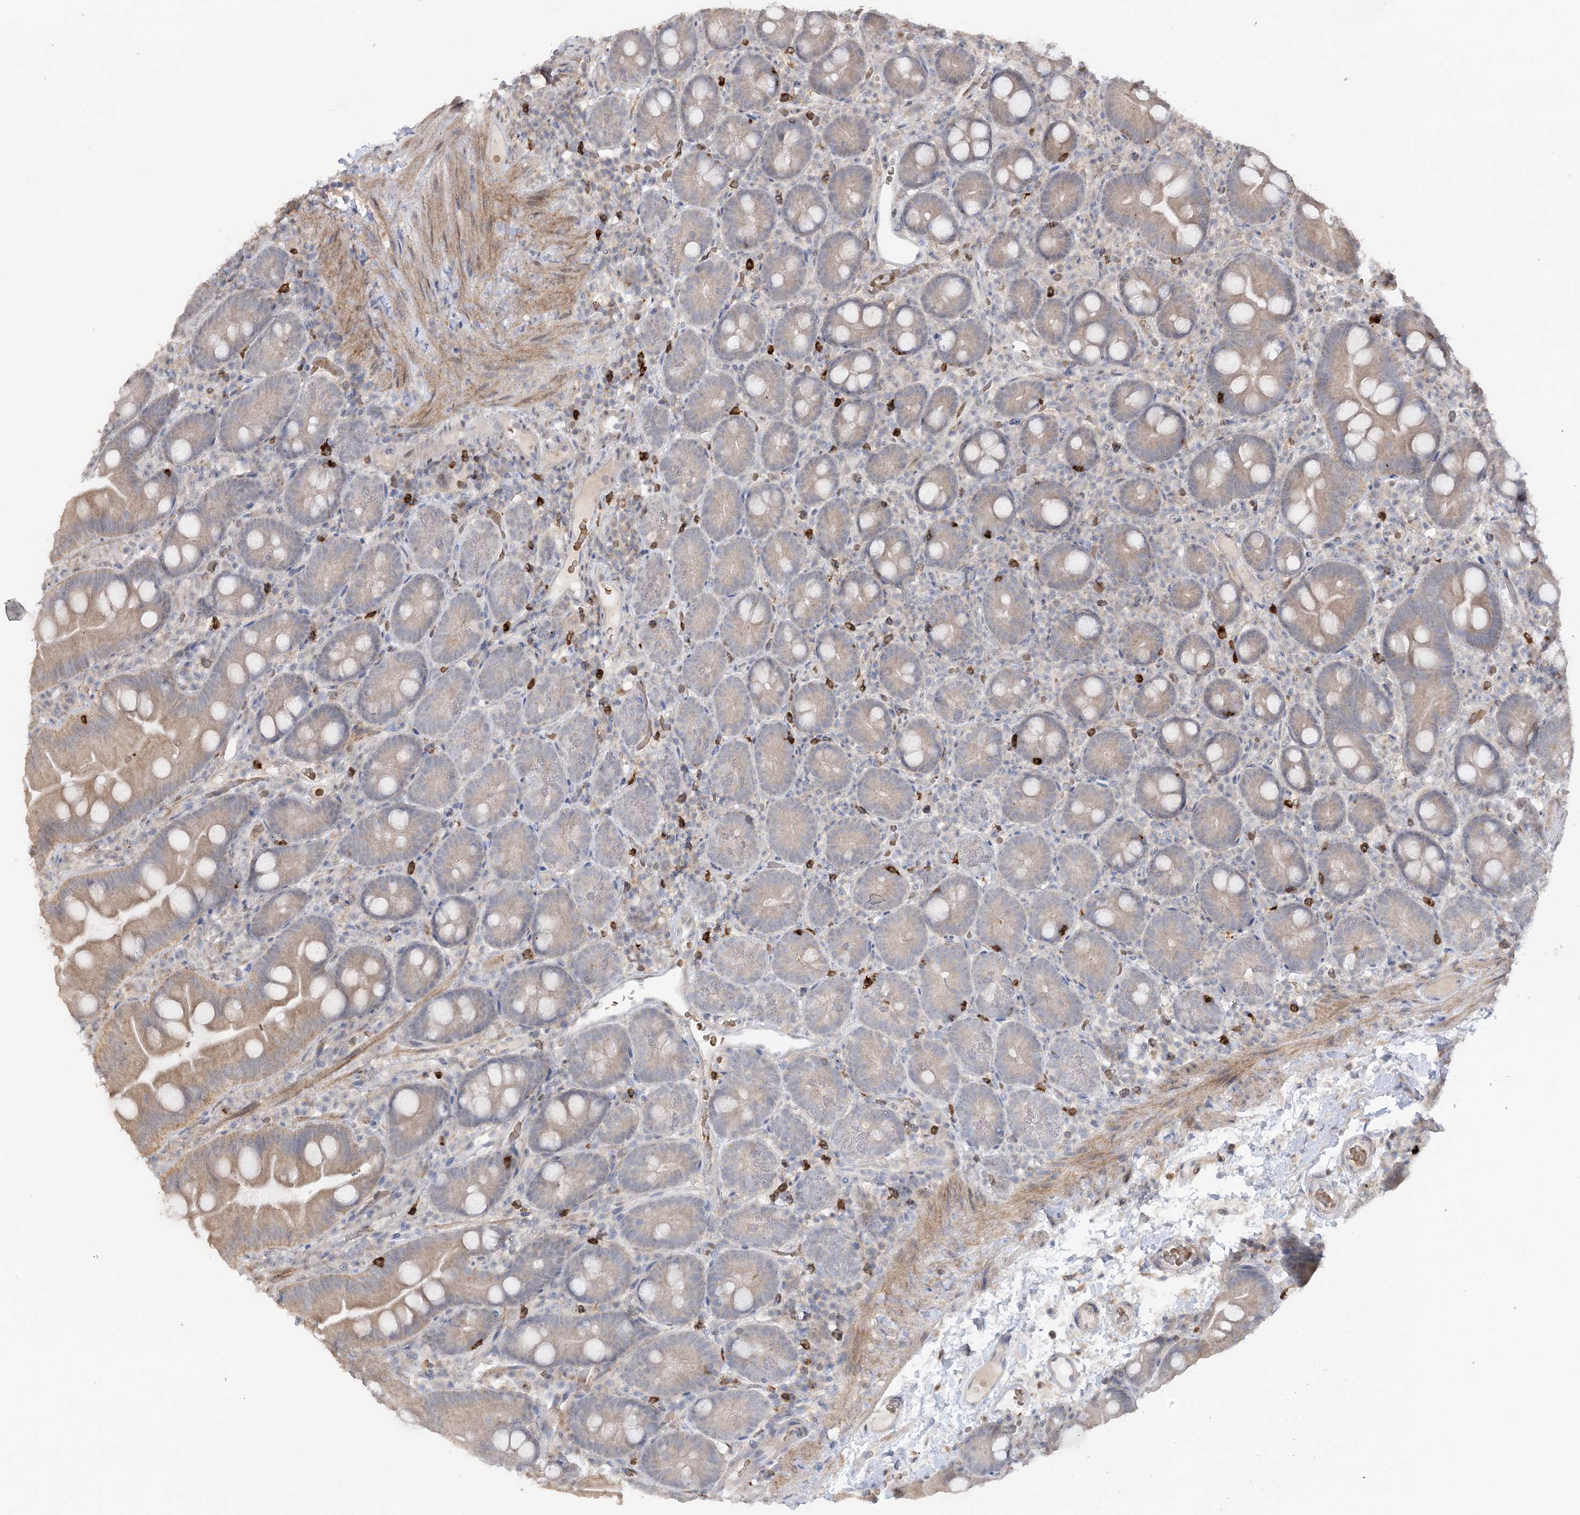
{"staining": {"intensity": "moderate", "quantity": "<25%", "location": "cytoplasmic/membranous"}, "tissue": "small intestine", "cell_type": "Glandular cells", "image_type": "normal", "snomed": [{"axis": "morphology", "description": "Normal tissue, NOS"}, {"axis": "topography", "description": "Small intestine"}], "caption": "Protein analysis of unremarkable small intestine reveals moderate cytoplasmic/membranous expression in about <25% of glandular cells. The staining is performed using DAB brown chromogen to label protein expression. The nuclei are counter-stained blue using hematoxylin.", "gene": "TRAF3IP1", "patient": {"sex": "female", "age": 68}}